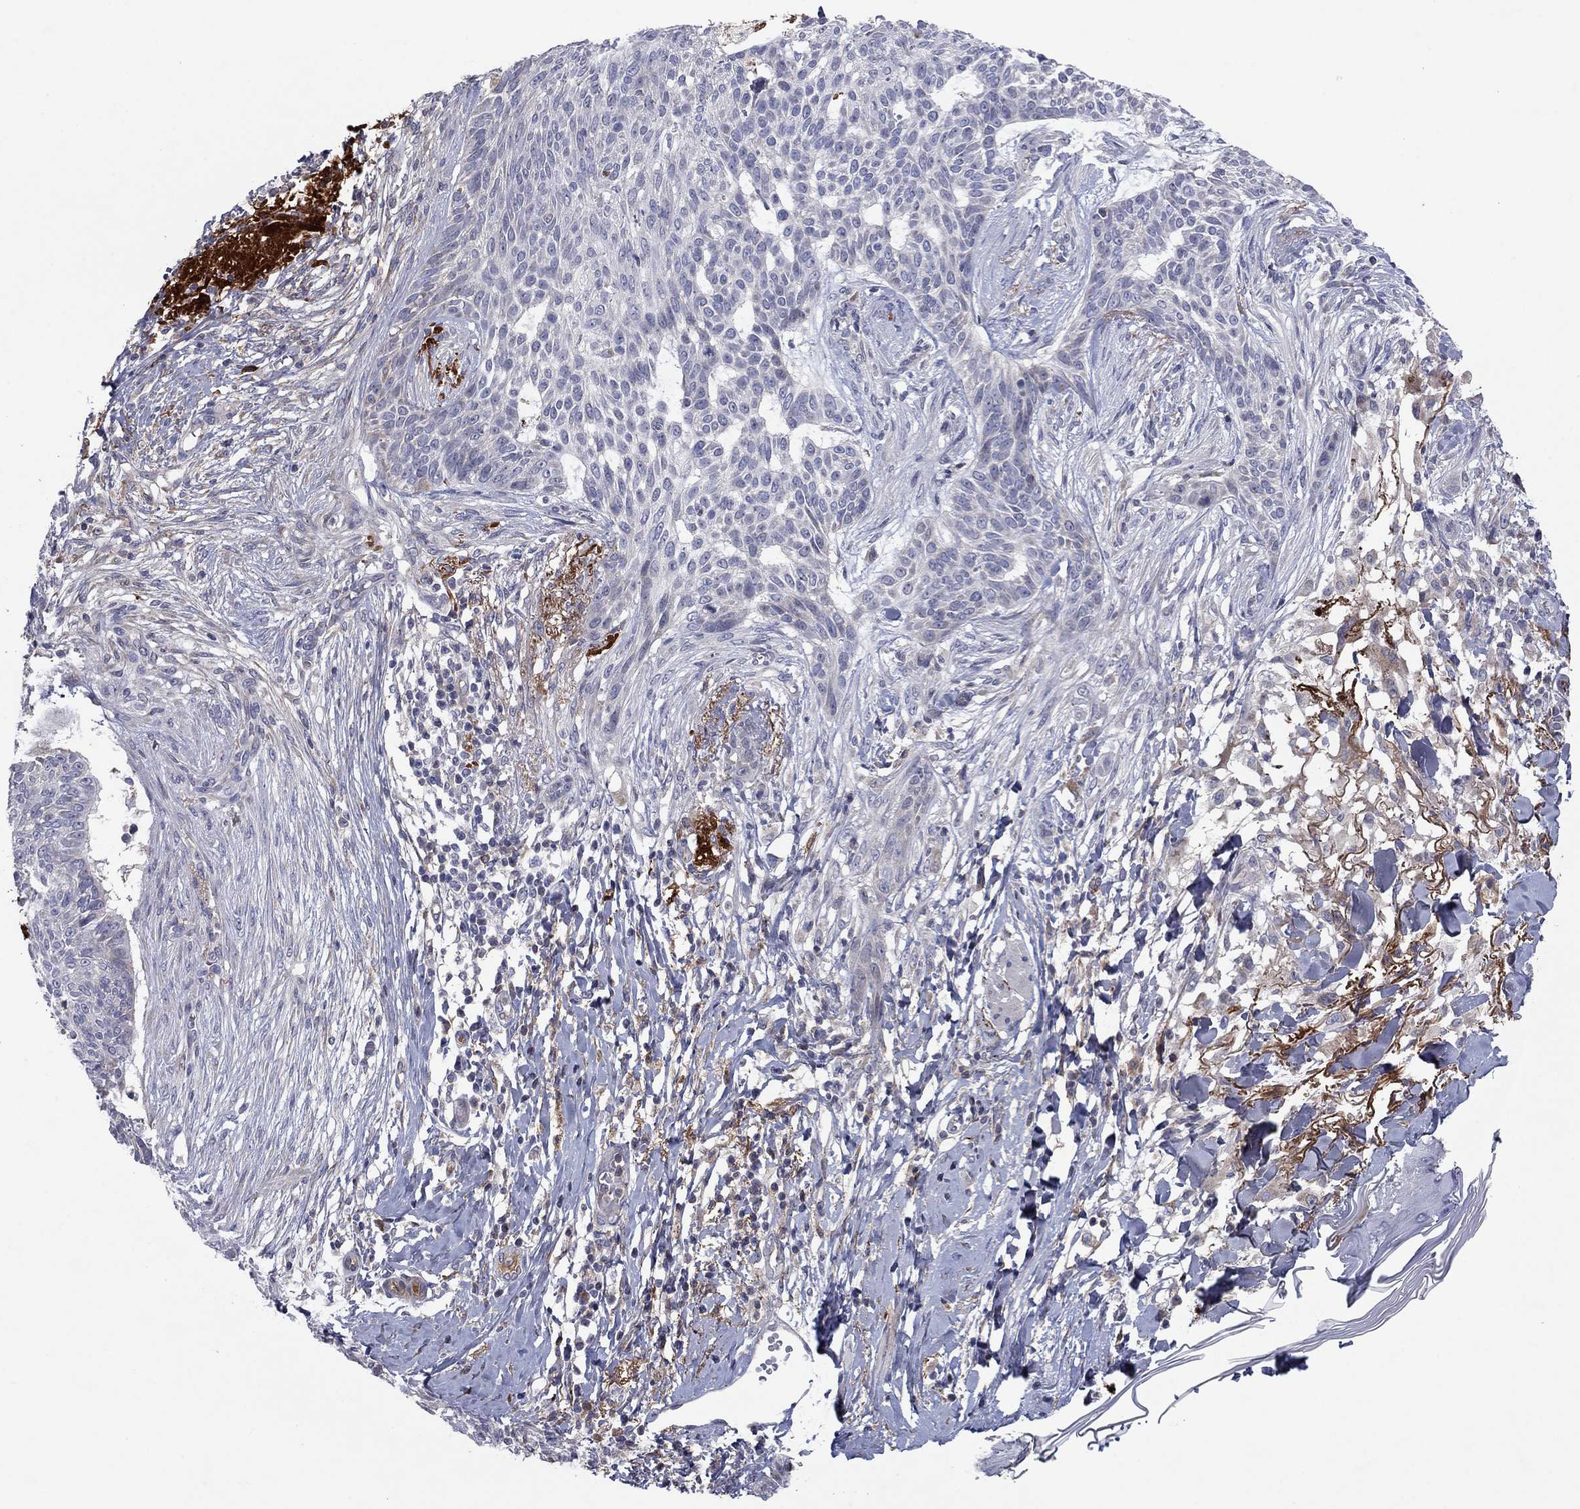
{"staining": {"intensity": "negative", "quantity": "none", "location": "none"}, "tissue": "skin cancer", "cell_type": "Tumor cells", "image_type": "cancer", "snomed": [{"axis": "morphology", "description": "Normal tissue, NOS"}, {"axis": "morphology", "description": "Basal cell carcinoma"}, {"axis": "topography", "description": "Skin"}], "caption": "This is an immunohistochemistry (IHC) histopathology image of skin cancer (basal cell carcinoma). There is no positivity in tumor cells.", "gene": "PTGDS", "patient": {"sex": "male", "age": 84}}